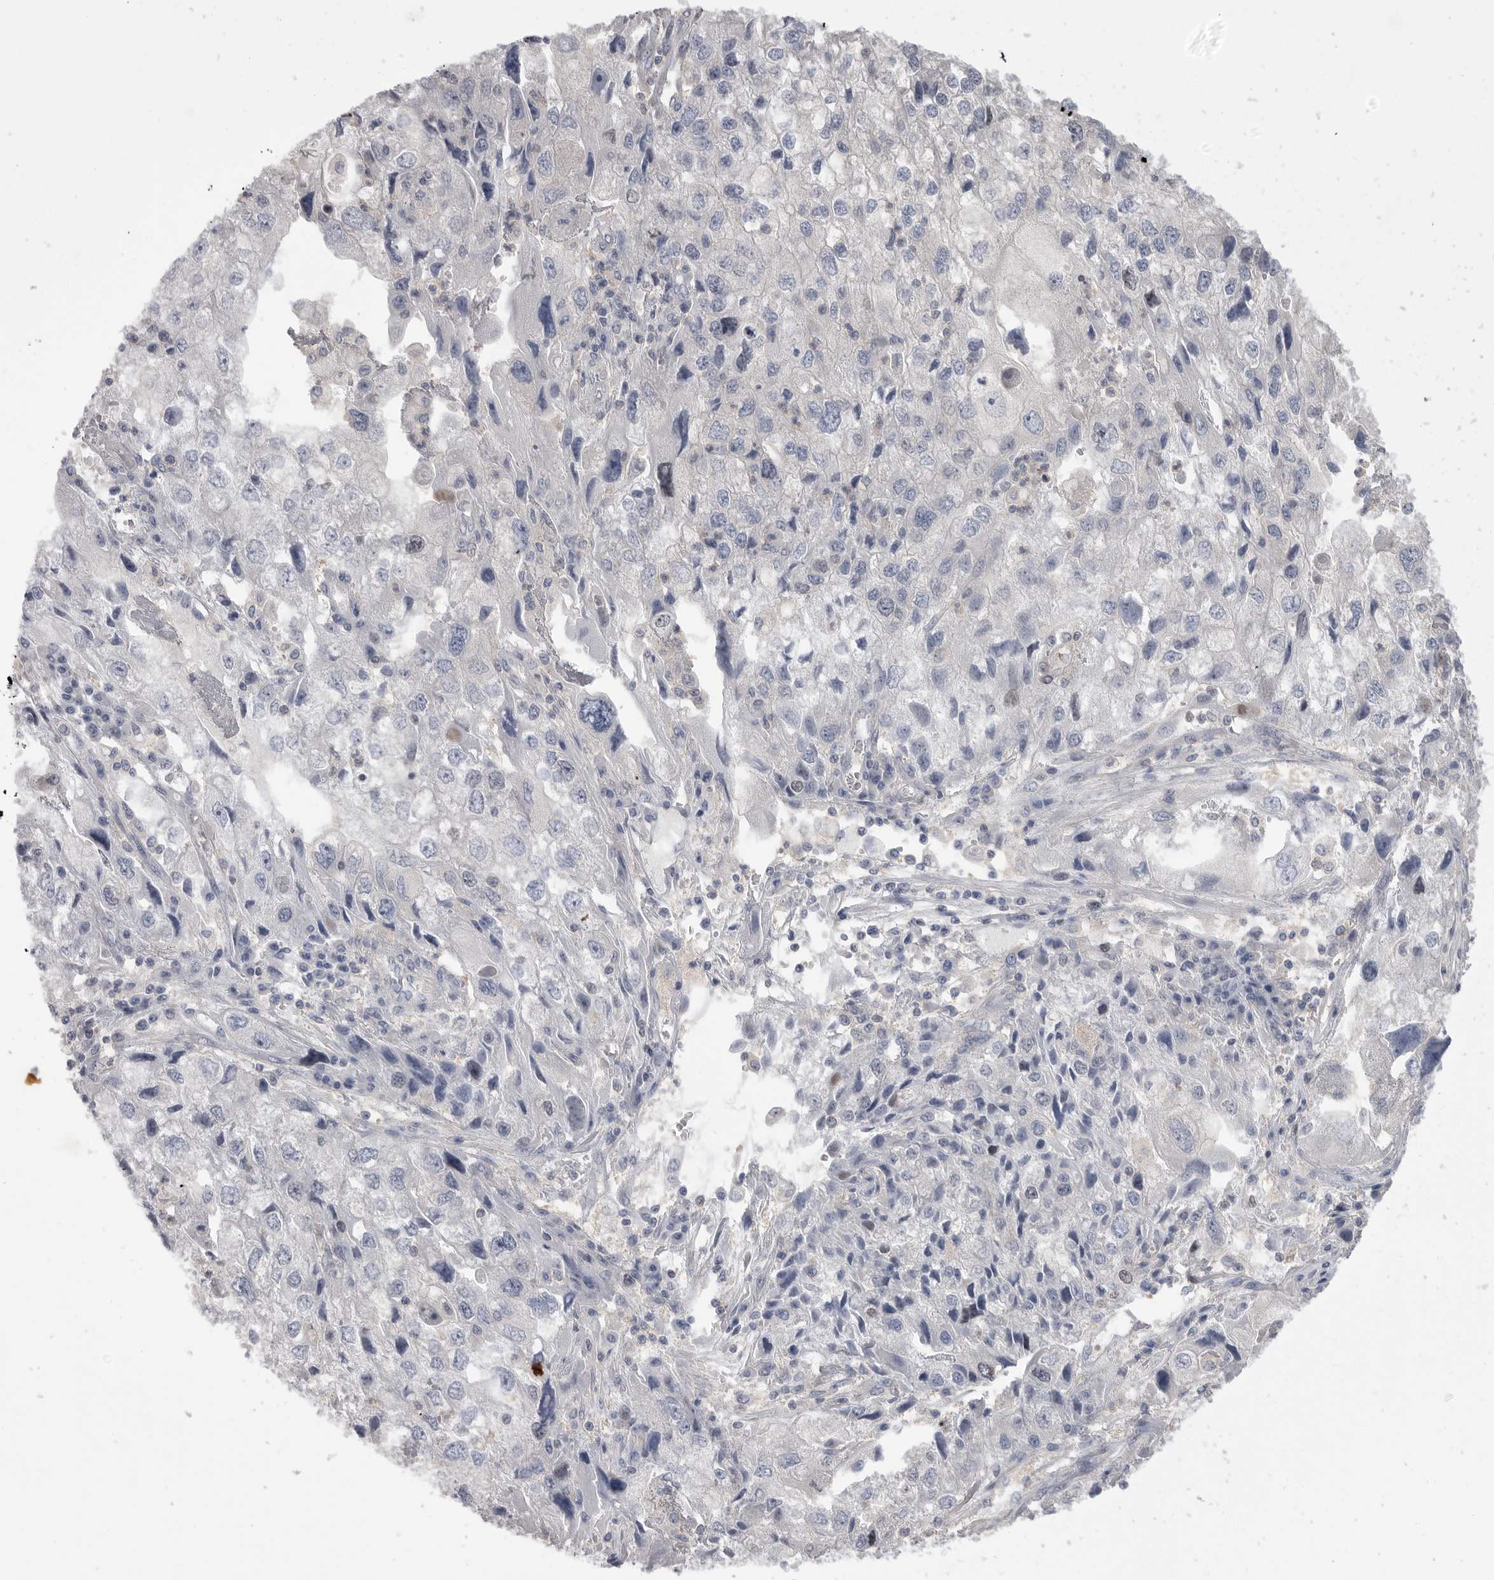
{"staining": {"intensity": "negative", "quantity": "none", "location": "none"}, "tissue": "endometrial cancer", "cell_type": "Tumor cells", "image_type": "cancer", "snomed": [{"axis": "morphology", "description": "Adenocarcinoma, NOS"}, {"axis": "topography", "description": "Endometrium"}], "caption": "Endometrial cancer was stained to show a protein in brown. There is no significant staining in tumor cells.", "gene": "TOP2A", "patient": {"sex": "female", "age": 49}}